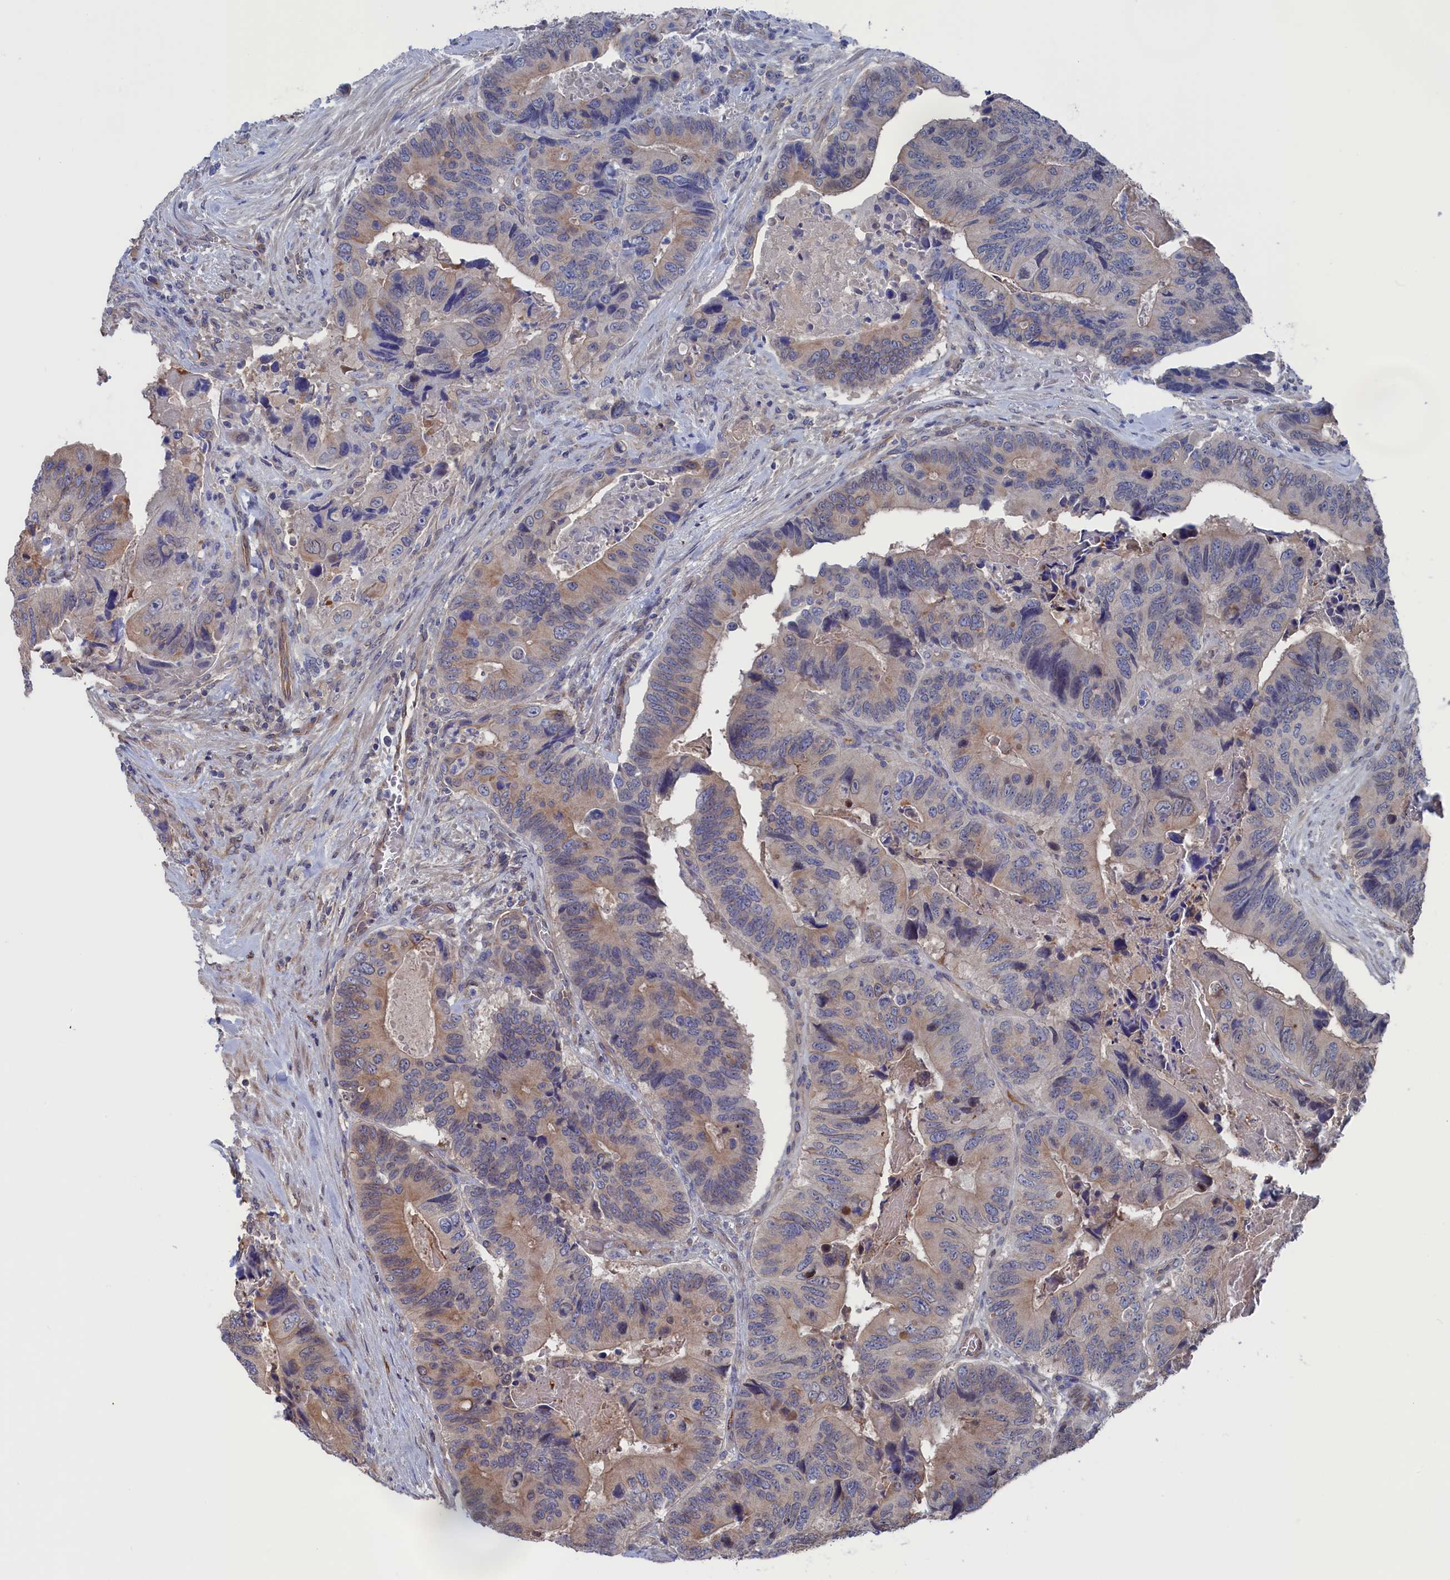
{"staining": {"intensity": "weak", "quantity": "25%-75%", "location": "cytoplasmic/membranous"}, "tissue": "colorectal cancer", "cell_type": "Tumor cells", "image_type": "cancer", "snomed": [{"axis": "morphology", "description": "Adenocarcinoma, NOS"}, {"axis": "topography", "description": "Colon"}], "caption": "A high-resolution image shows immunohistochemistry (IHC) staining of adenocarcinoma (colorectal), which reveals weak cytoplasmic/membranous expression in approximately 25%-75% of tumor cells.", "gene": "NUTF2", "patient": {"sex": "male", "age": 84}}